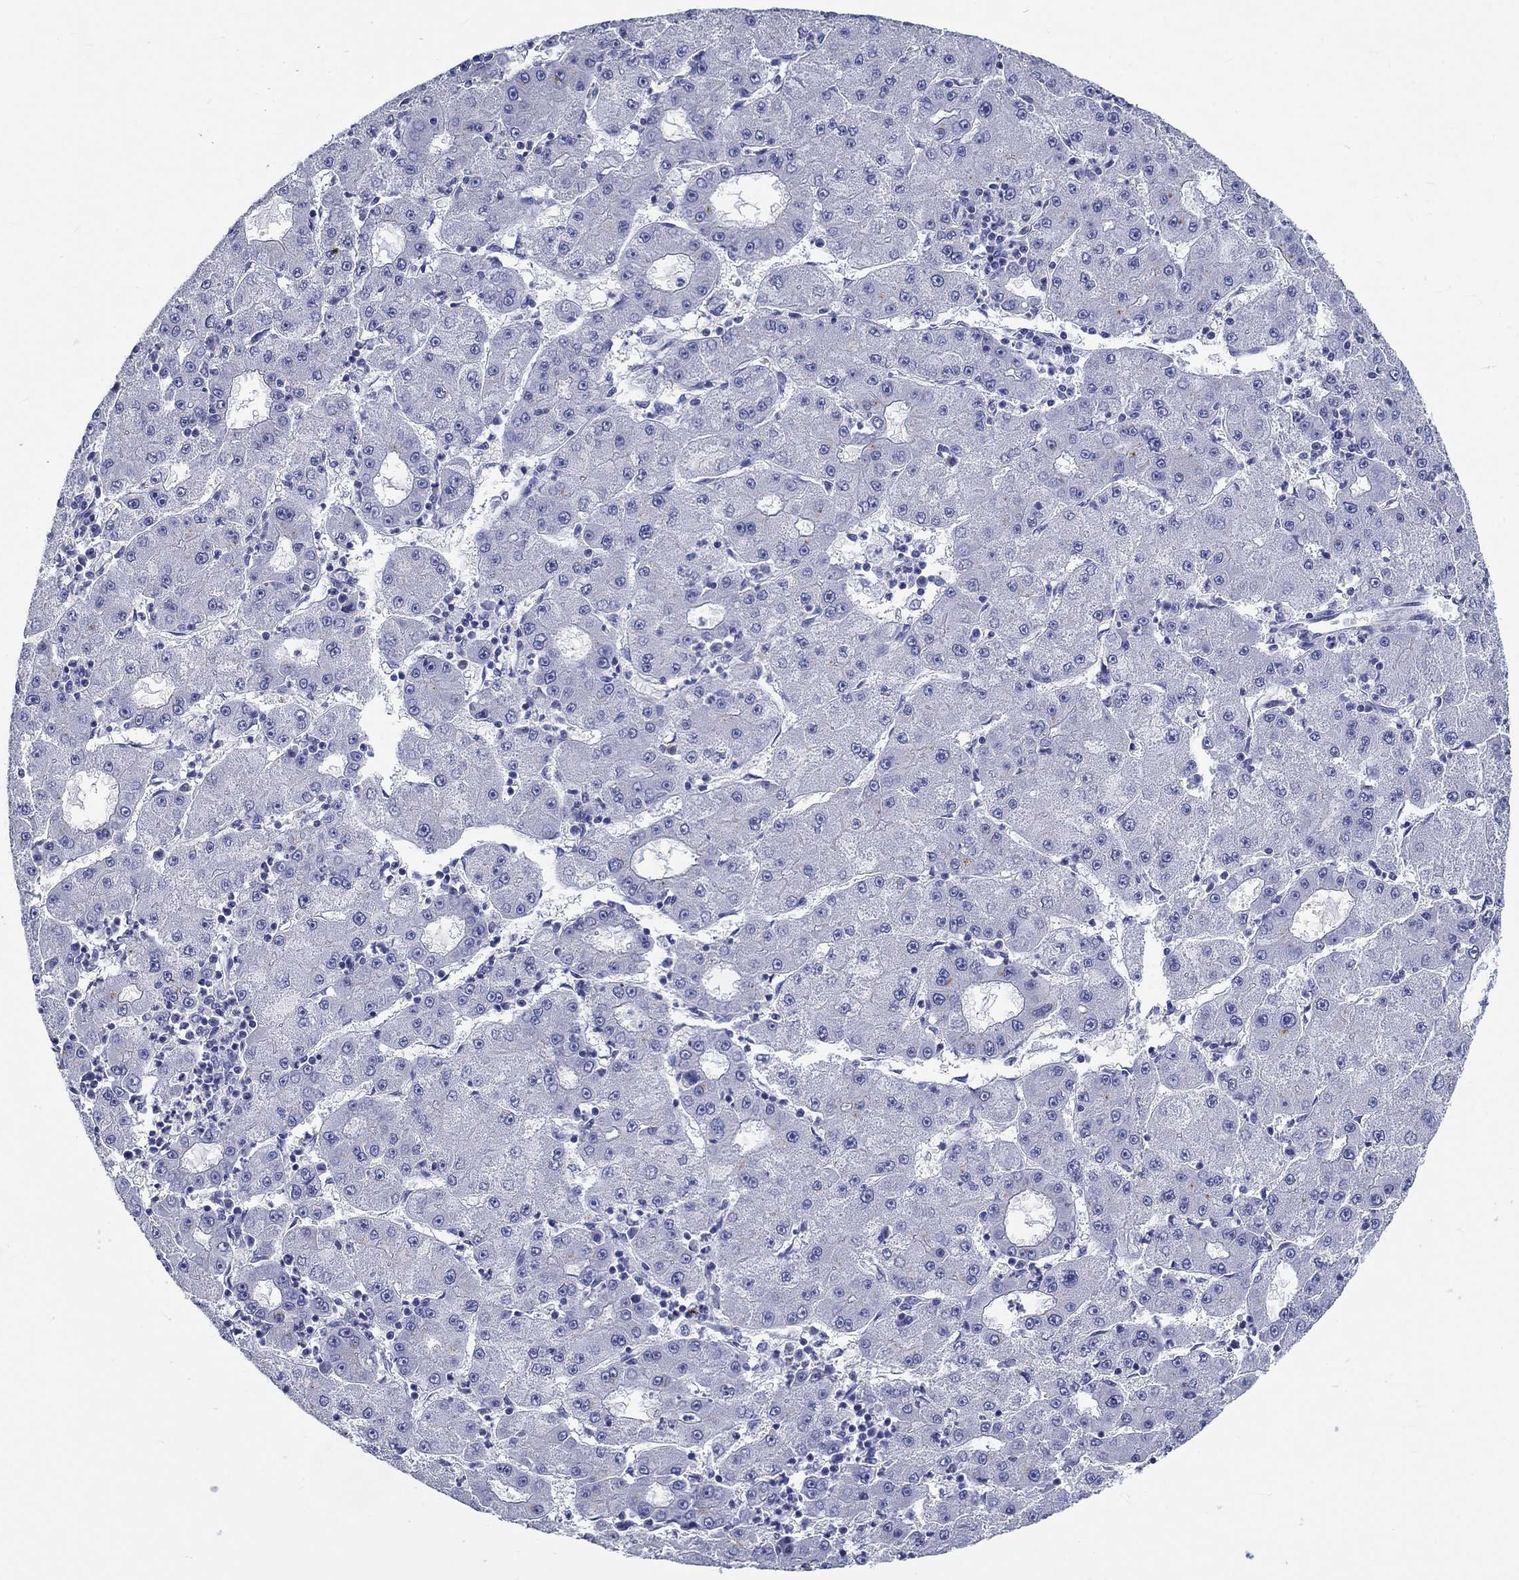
{"staining": {"intensity": "negative", "quantity": "none", "location": "none"}, "tissue": "liver cancer", "cell_type": "Tumor cells", "image_type": "cancer", "snomed": [{"axis": "morphology", "description": "Carcinoma, Hepatocellular, NOS"}, {"axis": "topography", "description": "Liver"}], "caption": "Immunohistochemistry (IHC) image of liver cancer (hepatocellular carcinoma) stained for a protein (brown), which demonstrates no expression in tumor cells. (DAB immunohistochemistry with hematoxylin counter stain).", "gene": "CD40LG", "patient": {"sex": "male", "age": 73}}